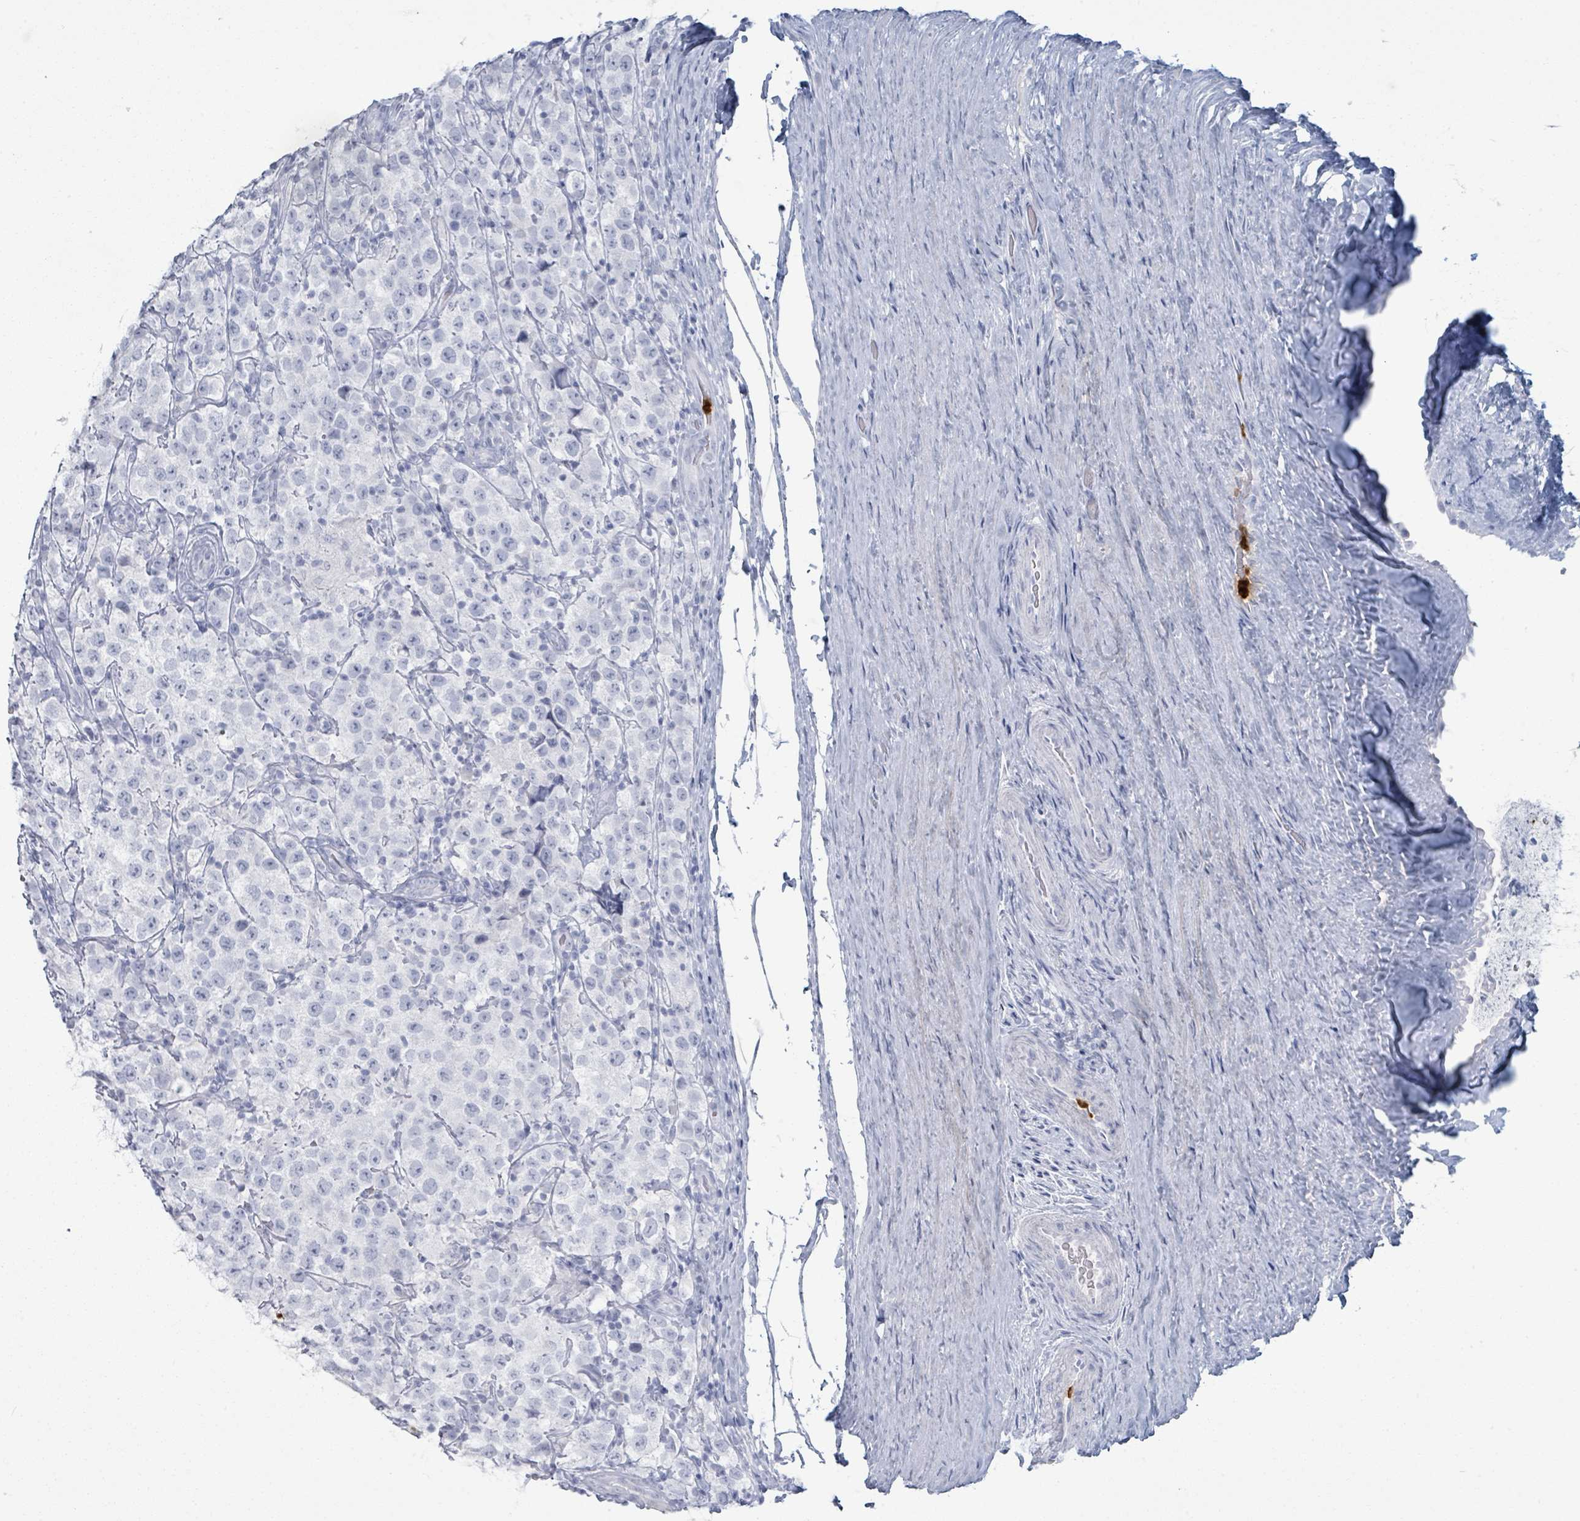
{"staining": {"intensity": "negative", "quantity": "none", "location": "none"}, "tissue": "testis cancer", "cell_type": "Tumor cells", "image_type": "cancer", "snomed": [{"axis": "morphology", "description": "Seminoma, NOS"}, {"axis": "morphology", "description": "Carcinoma, Embryonal, NOS"}, {"axis": "topography", "description": "Testis"}], "caption": "This is a image of immunohistochemistry staining of testis cancer (embryonal carcinoma), which shows no staining in tumor cells.", "gene": "DEFA4", "patient": {"sex": "male", "age": 41}}